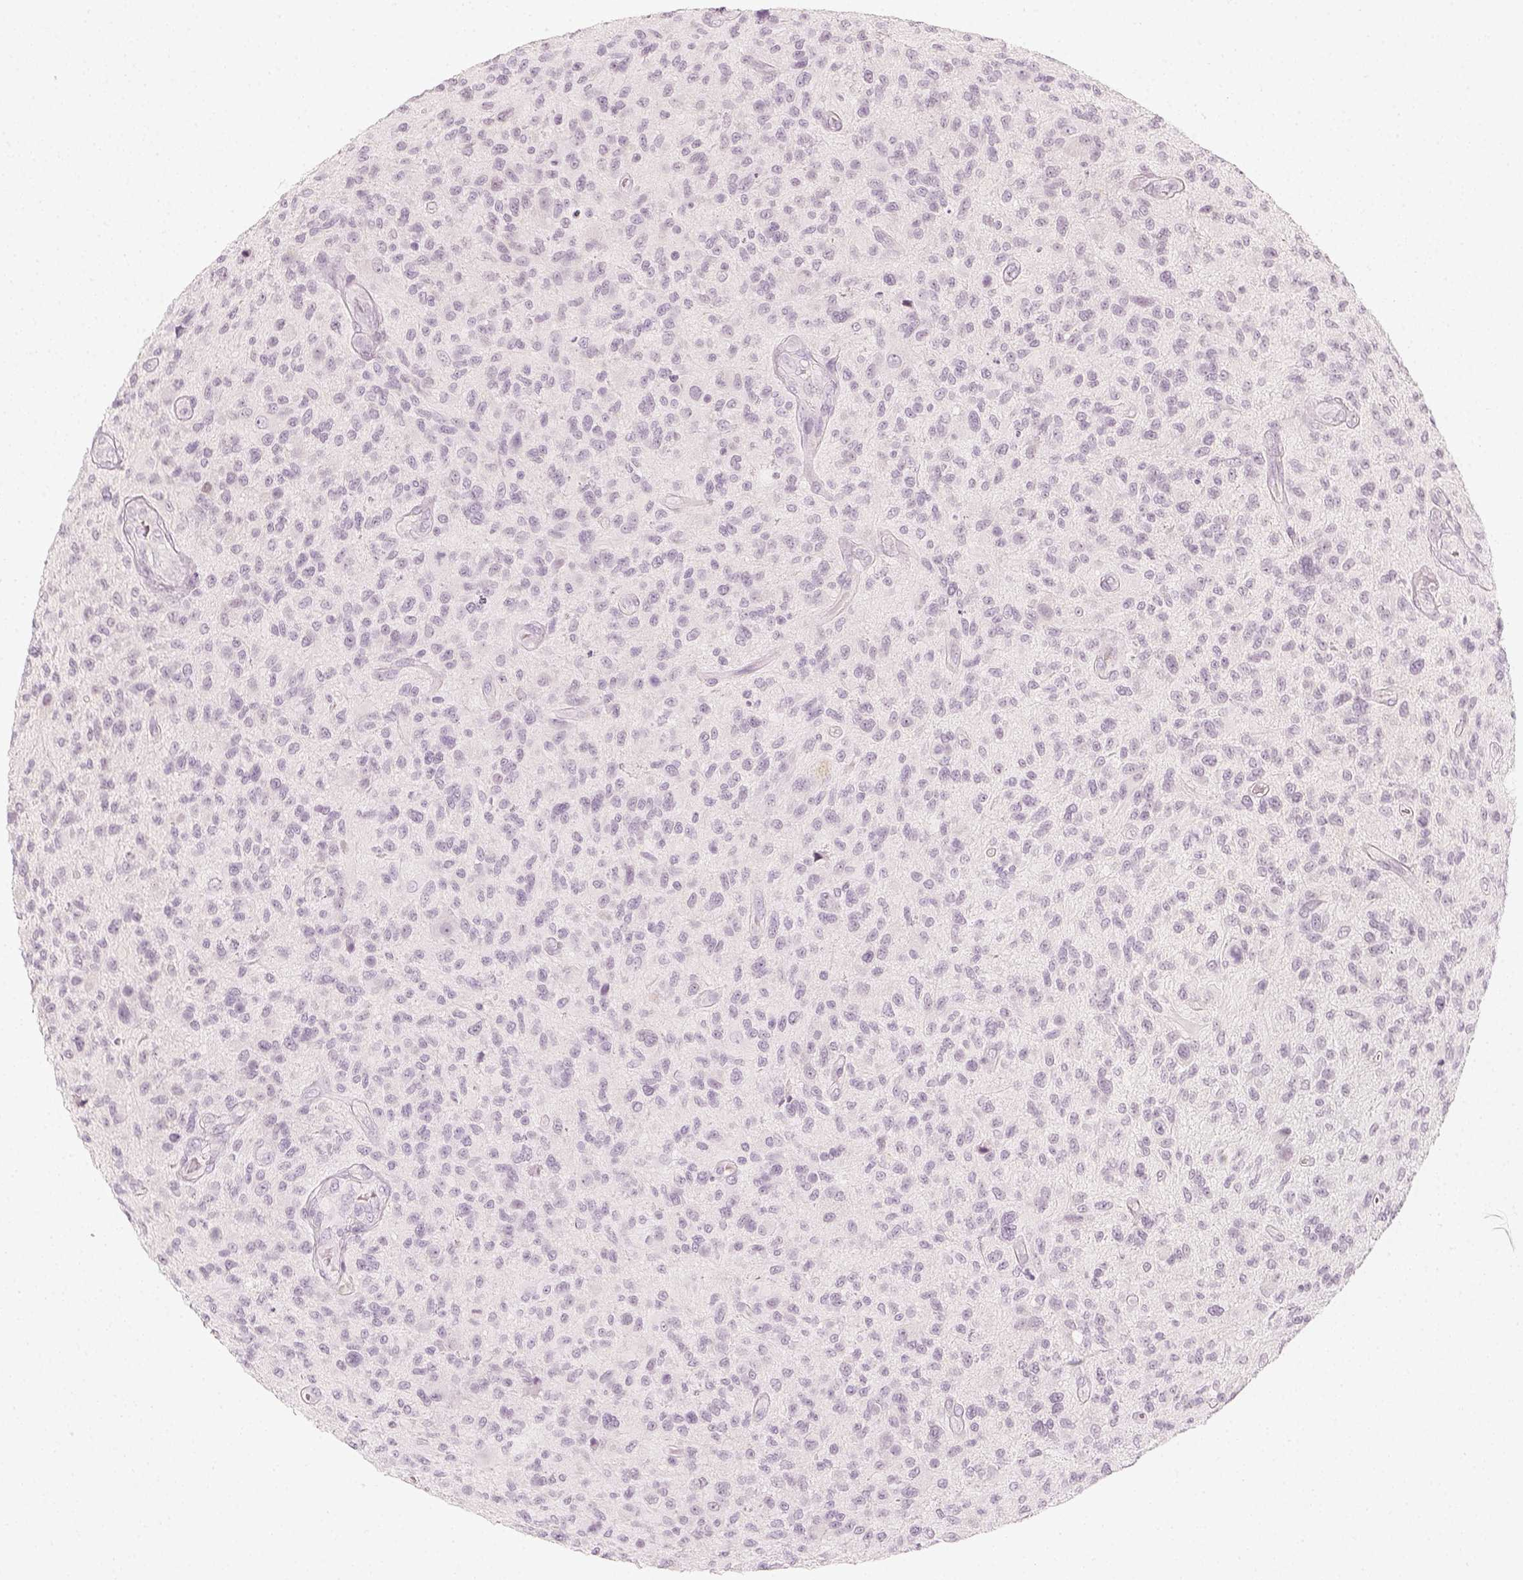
{"staining": {"intensity": "negative", "quantity": "none", "location": "none"}, "tissue": "glioma", "cell_type": "Tumor cells", "image_type": "cancer", "snomed": [{"axis": "morphology", "description": "Glioma, malignant, High grade"}, {"axis": "topography", "description": "Brain"}], "caption": "High-grade glioma (malignant) was stained to show a protein in brown. There is no significant staining in tumor cells.", "gene": "KRT25", "patient": {"sex": "male", "age": 47}}